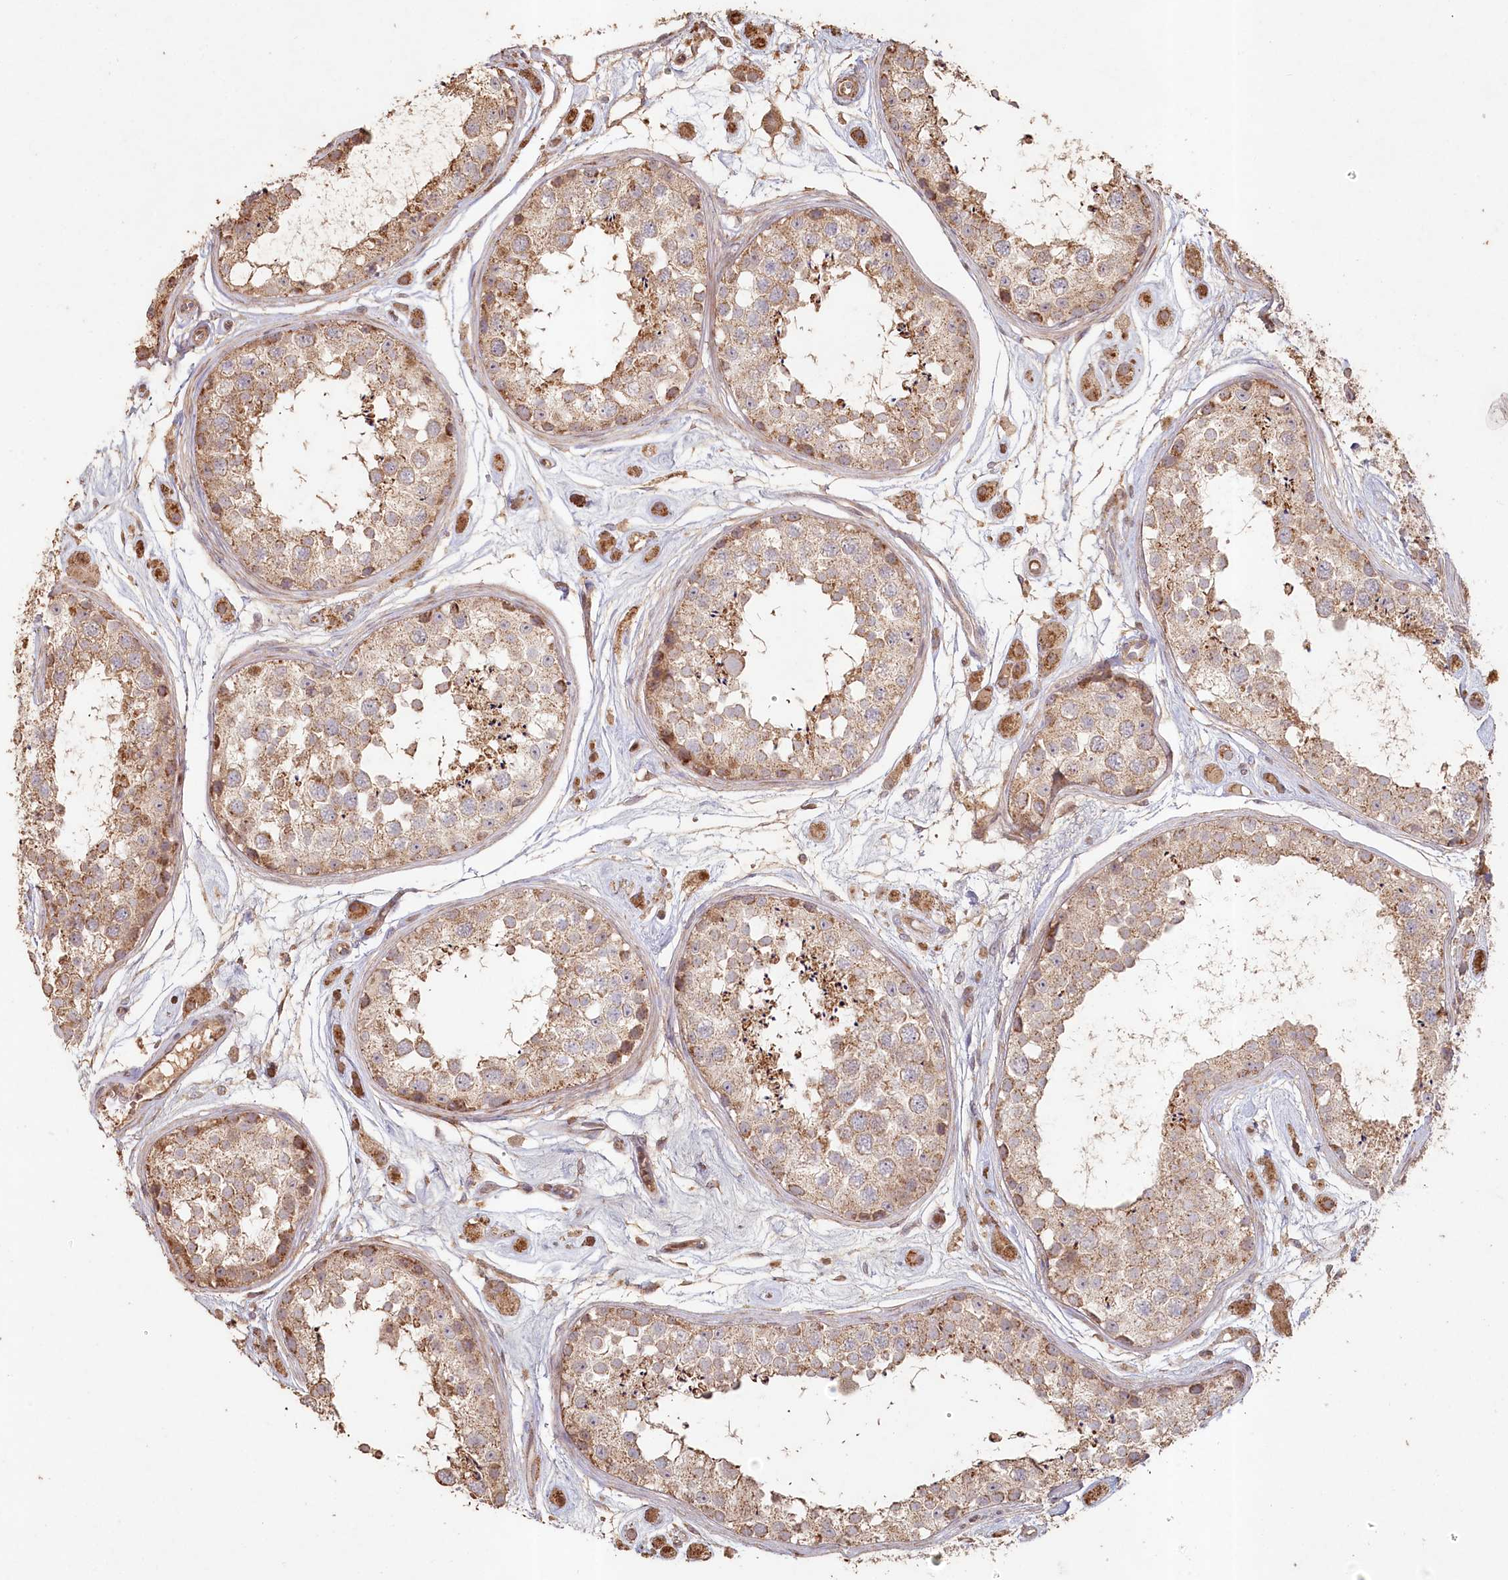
{"staining": {"intensity": "moderate", "quantity": ">75%", "location": "cytoplasmic/membranous"}, "tissue": "testis", "cell_type": "Cells in seminiferous ducts", "image_type": "normal", "snomed": [{"axis": "morphology", "description": "Normal tissue, NOS"}, {"axis": "topography", "description": "Testis"}], "caption": "Cells in seminiferous ducts demonstrate medium levels of moderate cytoplasmic/membranous staining in about >75% of cells in benign human testis. The staining is performed using DAB (3,3'-diaminobenzidine) brown chromogen to label protein expression. The nuclei are counter-stained blue using hematoxylin.", "gene": "HAL", "patient": {"sex": "male", "age": 25}}